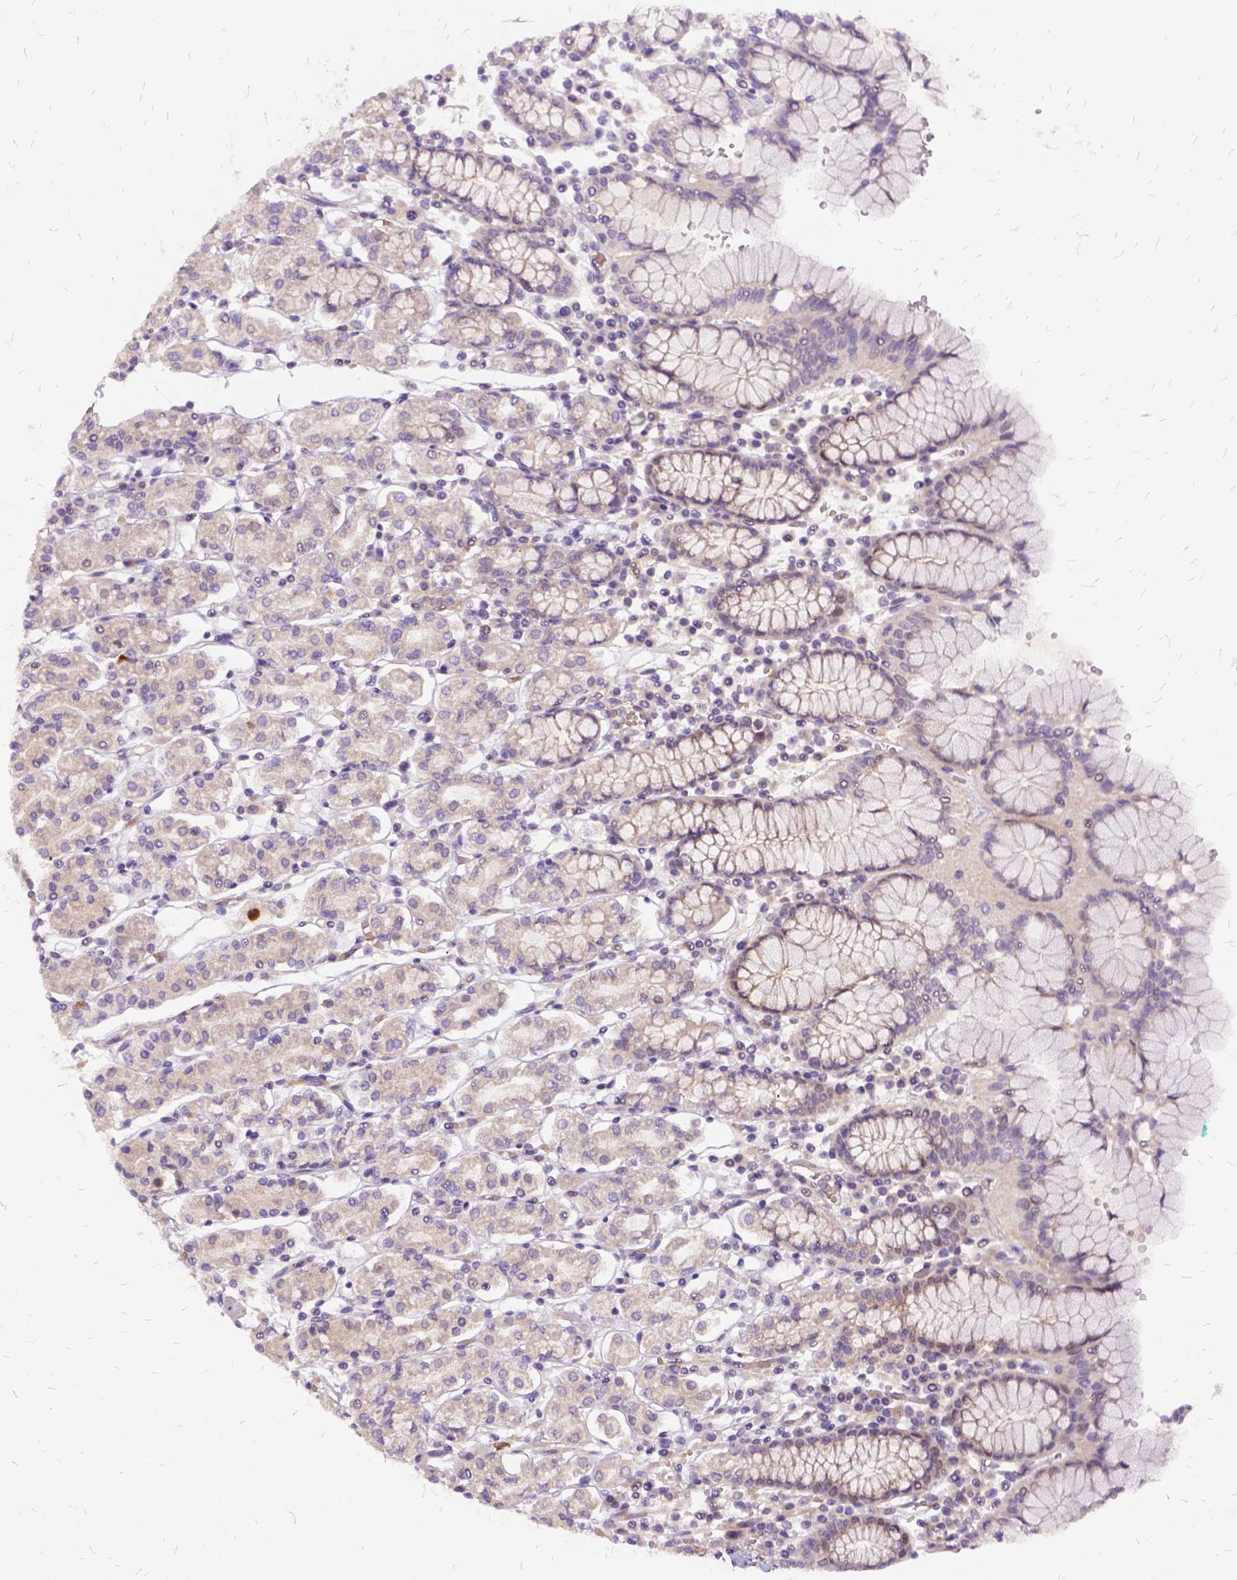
{"staining": {"intensity": "weak", "quantity": "25%-75%", "location": "cytoplasmic/membranous"}, "tissue": "stomach", "cell_type": "Glandular cells", "image_type": "normal", "snomed": [{"axis": "morphology", "description": "Normal tissue, NOS"}, {"axis": "topography", "description": "Stomach, upper"}, {"axis": "topography", "description": "Stomach"}], "caption": "Protein analysis of benign stomach displays weak cytoplasmic/membranous expression in about 25%-75% of glandular cells.", "gene": "ILRUN", "patient": {"sex": "male", "age": 62}}